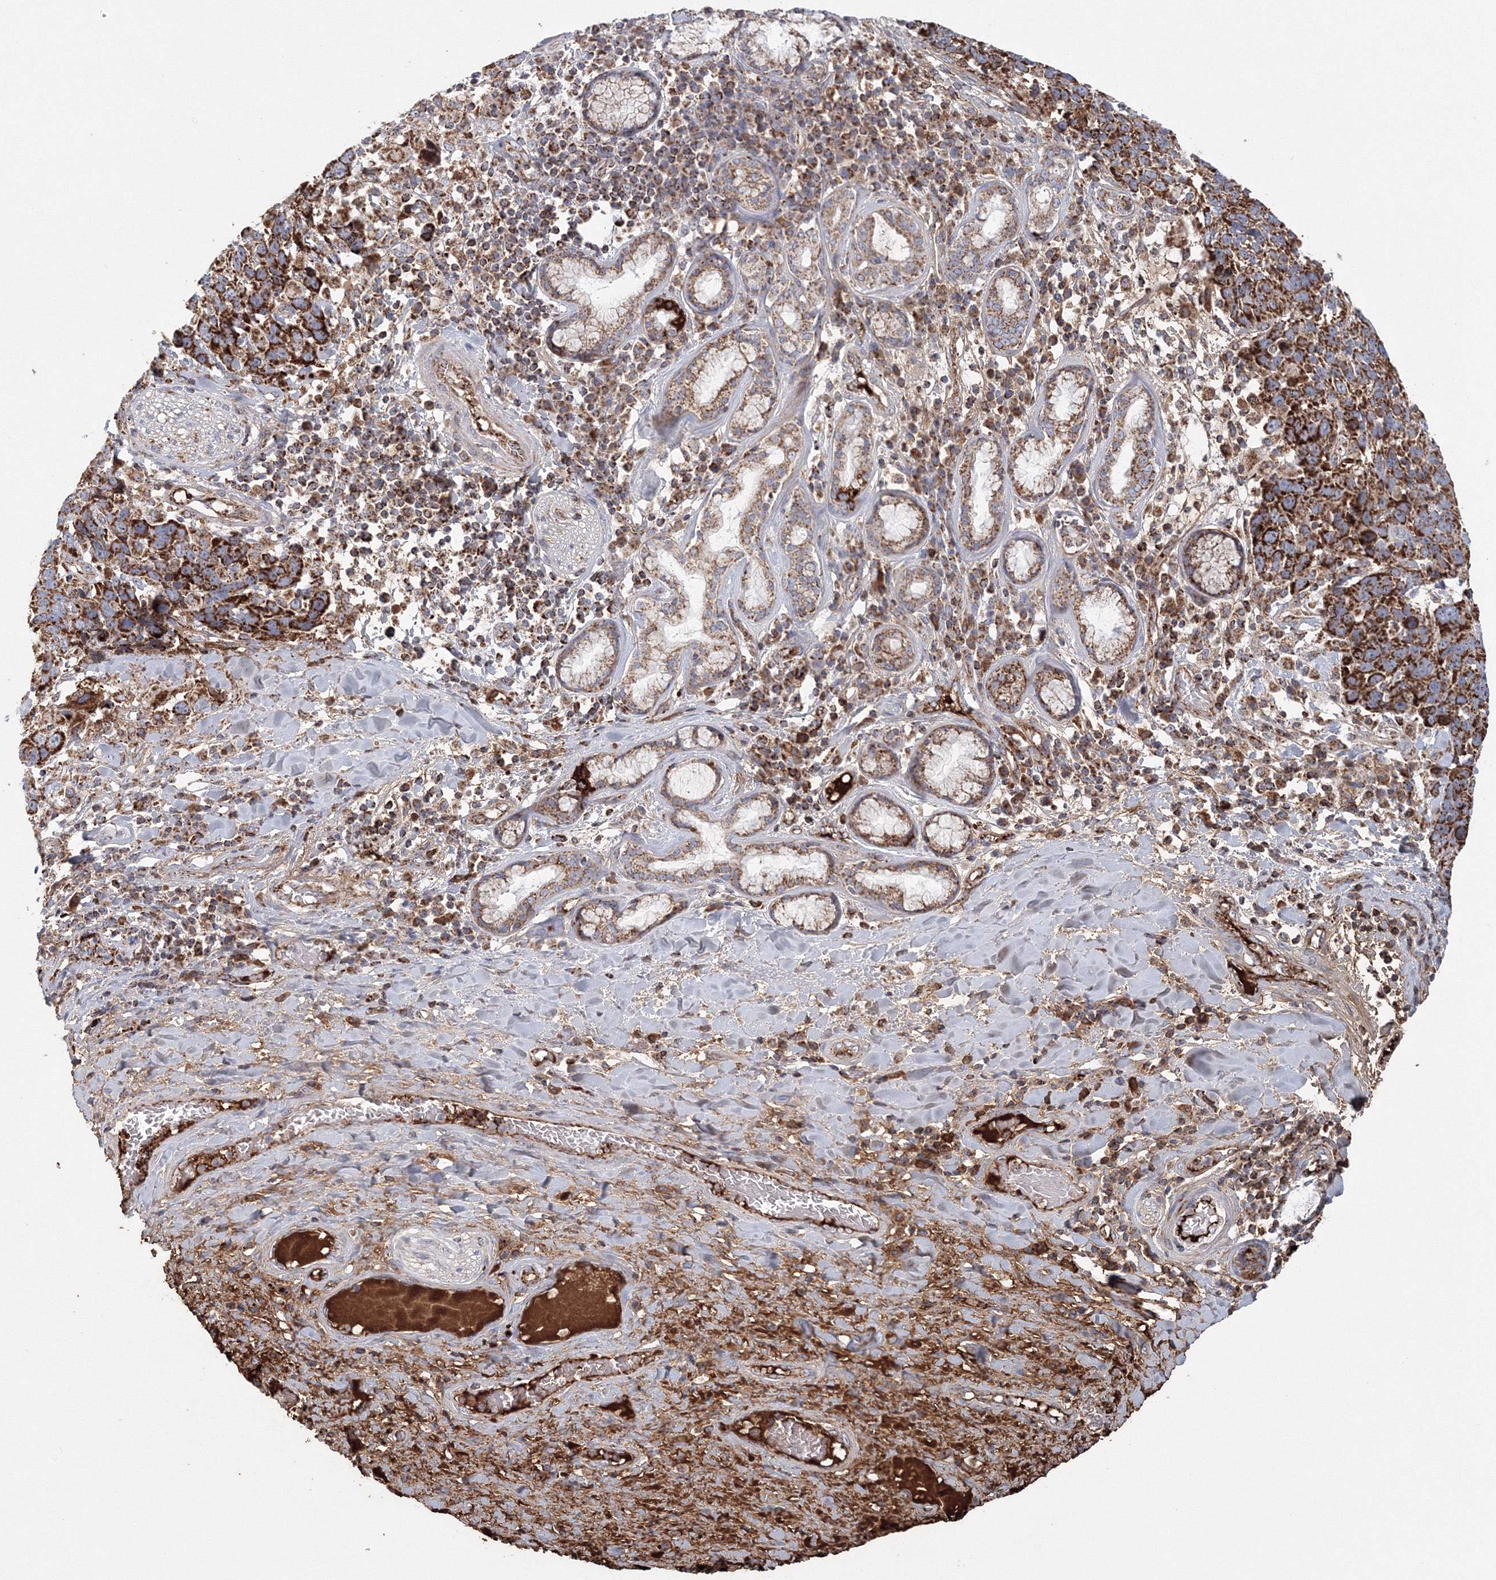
{"staining": {"intensity": "strong", "quantity": ">75%", "location": "cytoplasmic/membranous"}, "tissue": "lung cancer", "cell_type": "Tumor cells", "image_type": "cancer", "snomed": [{"axis": "morphology", "description": "Squamous cell carcinoma, NOS"}, {"axis": "topography", "description": "Lung"}], "caption": "Immunohistochemistry (IHC) staining of lung cancer (squamous cell carcinoma), which shows high levels of strong cytoplasmic/membranous positivity in approximately >75% of tumor cells indicating strong cytoplasmic/membranous protein expression. The staining was performed using DAB (brown) for protein detection and nuclei were counterstained in hematoxylin (blue).", "gene": "GRPEL1", "patient": {"sex": "male", "age": 66}}